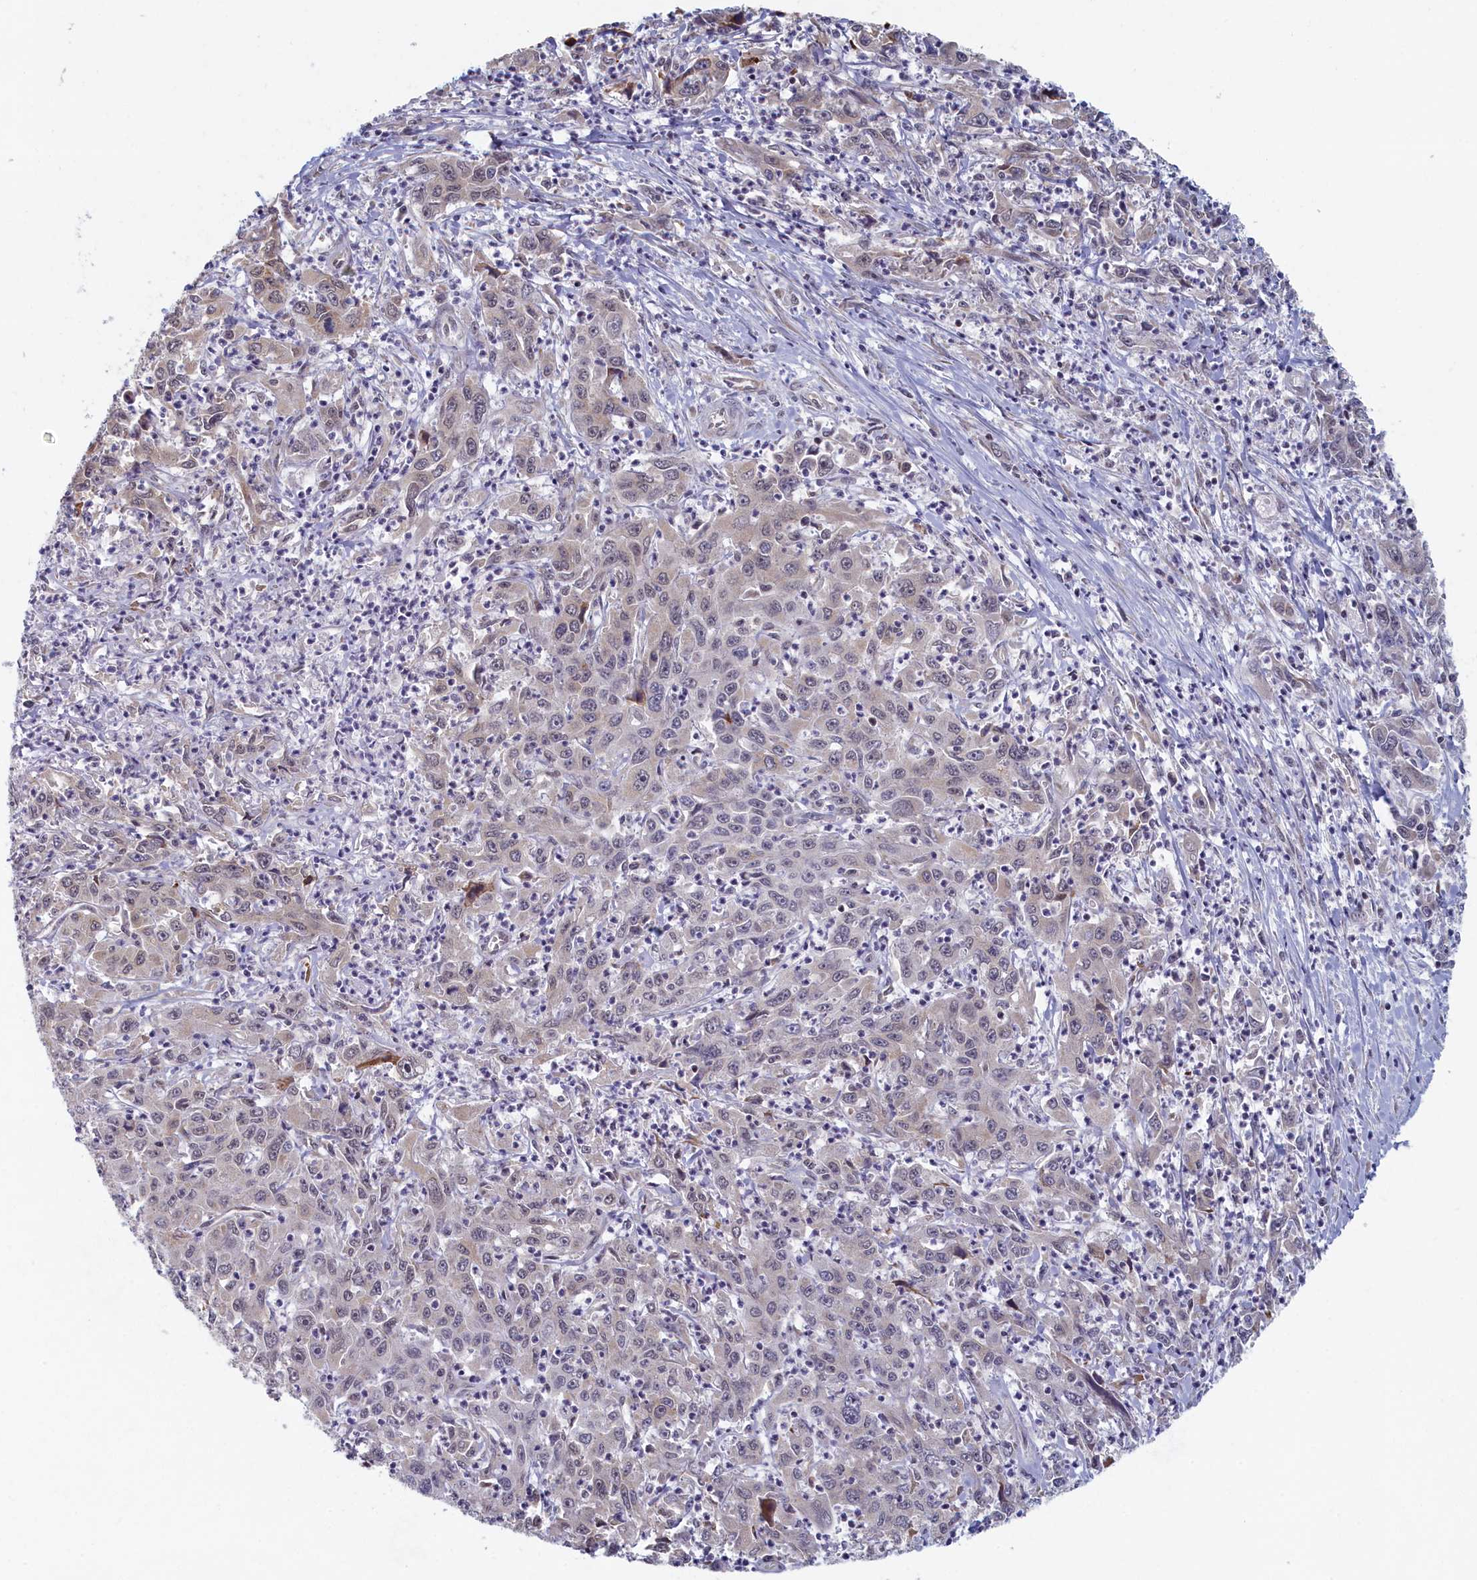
{"staining": {"intensity": "weak", "quantity": "<25%", "location": "cytoplasmic/membranous"}, "tissue": "liver cancer", "cell_type": "Tumor cells", "image_type": "cancer", "snomed": [{"axis": "morphology", "description": "Carcinoma, Hepatocellular, NOS"}, {"axis": "topography", "description": "Liver"}], "caption": "Immunohistochemical staining of hepatocellular carcinoma (liver) exhibits no significant staining in tumor cells.", "gene": "DNAJC17", "patient": {"sex": "male", "age": 63}}